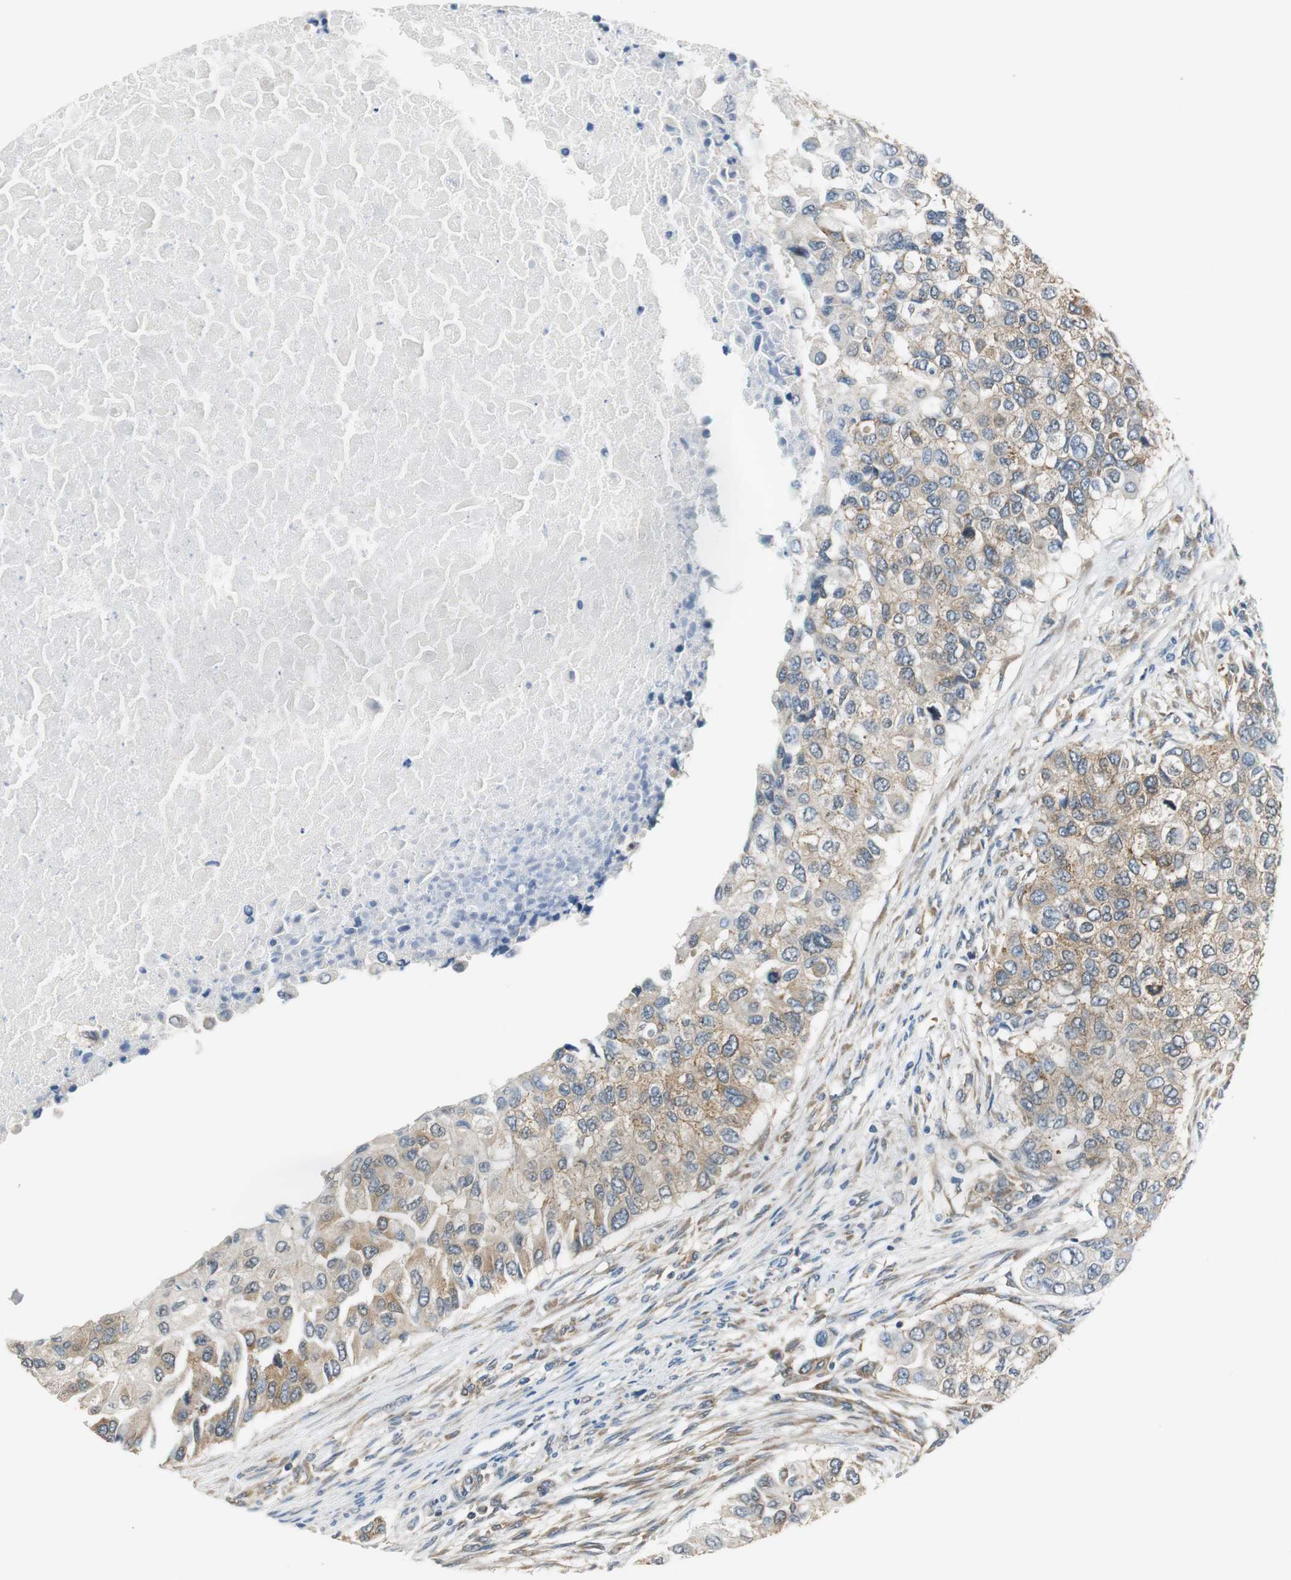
{"staining": {"intensity": "moderate", "quantity": "25%-75%", "location": "cytoplasmic/membranous"}, "tissue": "breast cancer", "cell_type": "Tumor cells", "image_type": "cancer", "snomed": [{"axis": "morphology", "description": "Normal tissue, NOS"}, {"axis": "morphology", "description": "Duct carcinoma"}, {"axis": "topography", "description": "Breast"}], "caption": "The image displays a brown stain indicating the presence of a protein in the cytoplasmic/membranous of tumor cells in infiltrating ductal carcinoma (breast).", "gene": "CNOT3", "patient": {"sex": "female", "age": 49}}